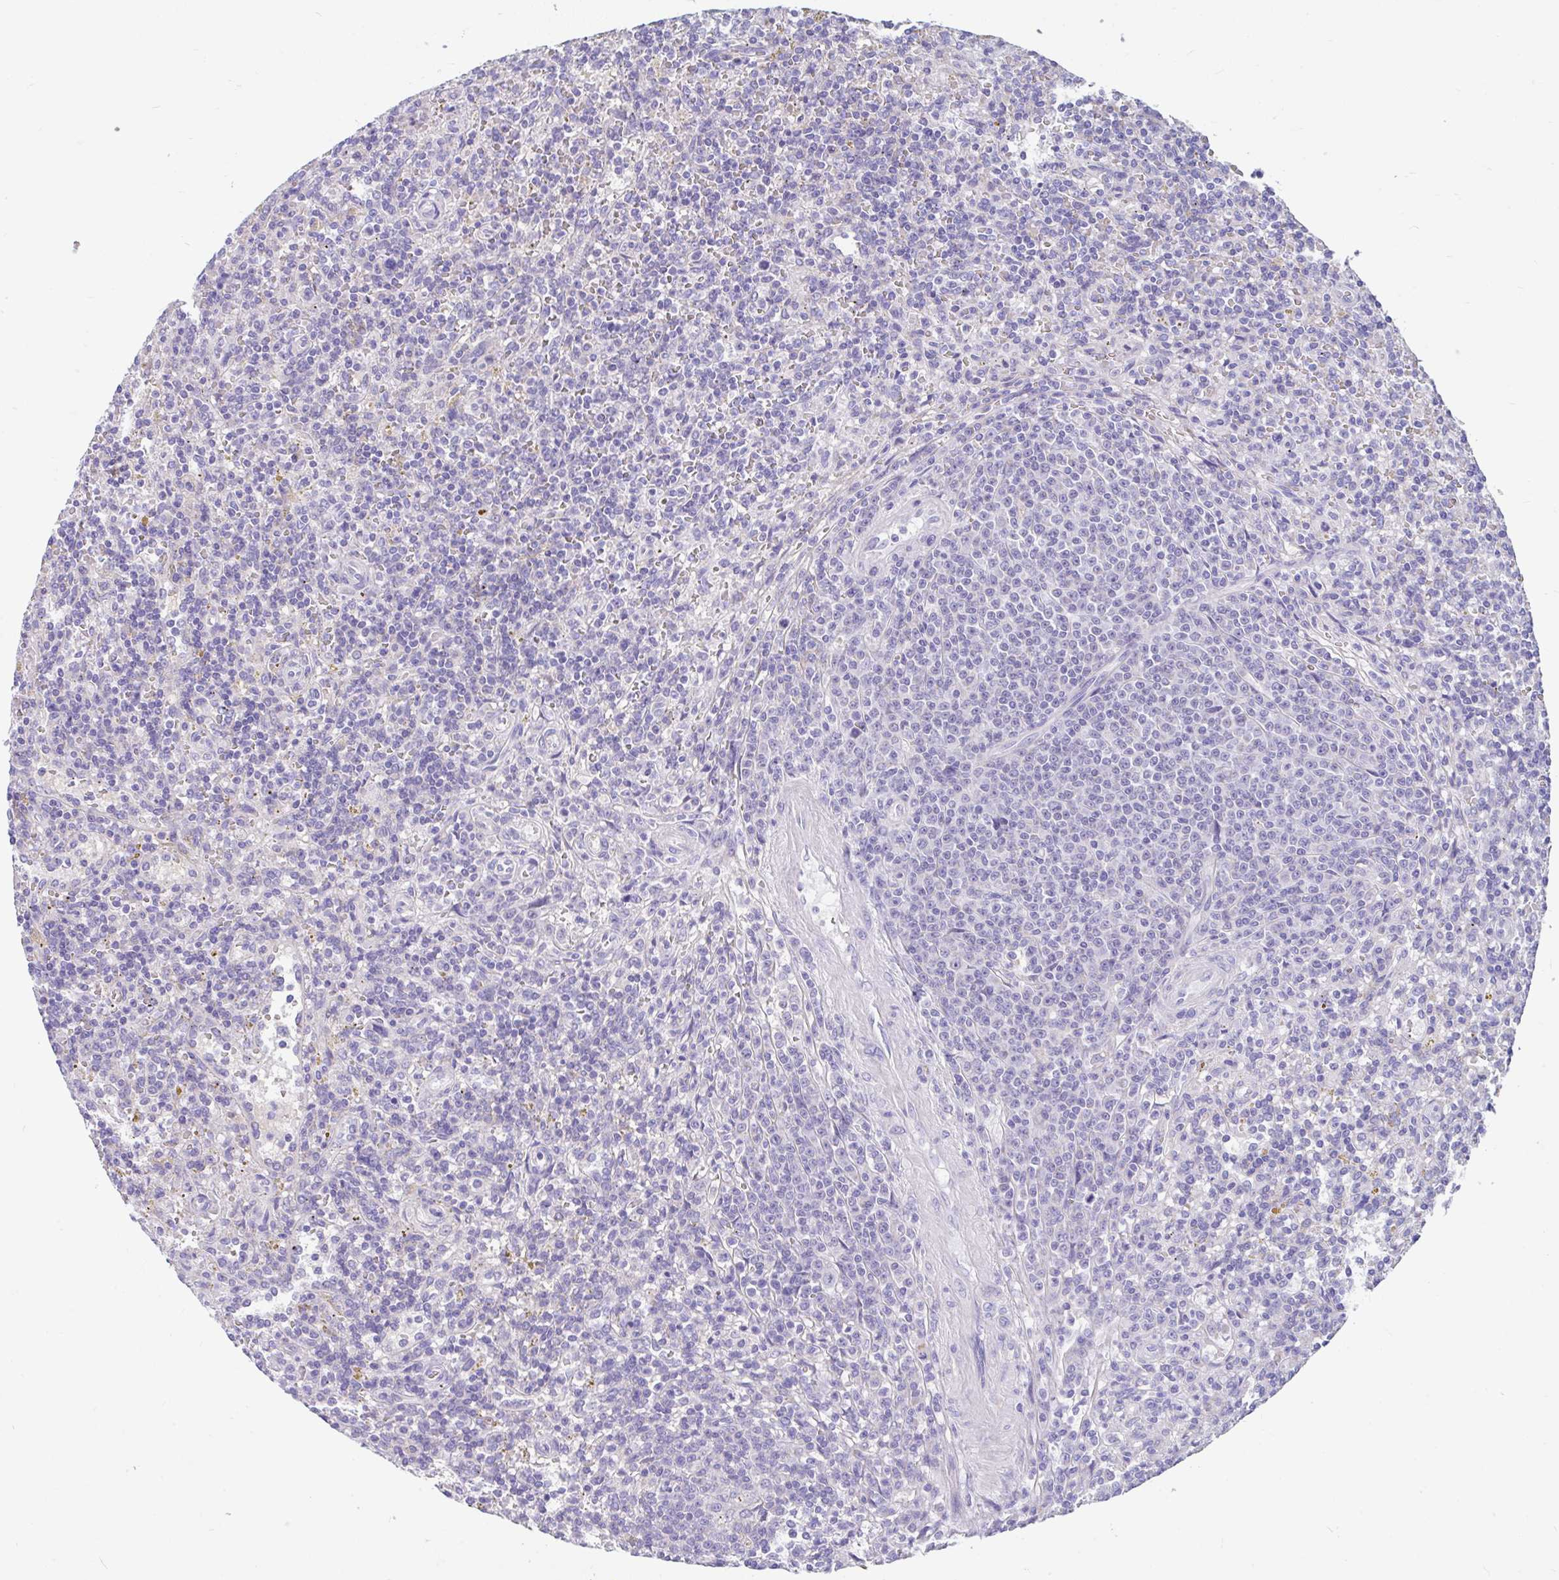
{"staining": {"intensity": "negative", "quantity": "none", "location": "none"}, "tissue": "lymphoma", "cell_type": "Tumor cells", "image_type": "cancer", "snomed": [{"axis": "morphology", "description": "Malignant lymphoma, non-Hodgkin's type, Low grade"}, {"axis": "topography", "description": "Spleen"}], "caption": "Human low-grade malignant lymphoma, non-Hodgkin's type stained for a protein using immunohistochemistry displays no expression in tumor cells.", "gene": "CCSAP", "patient": {"sex": "male", "age": 67}}